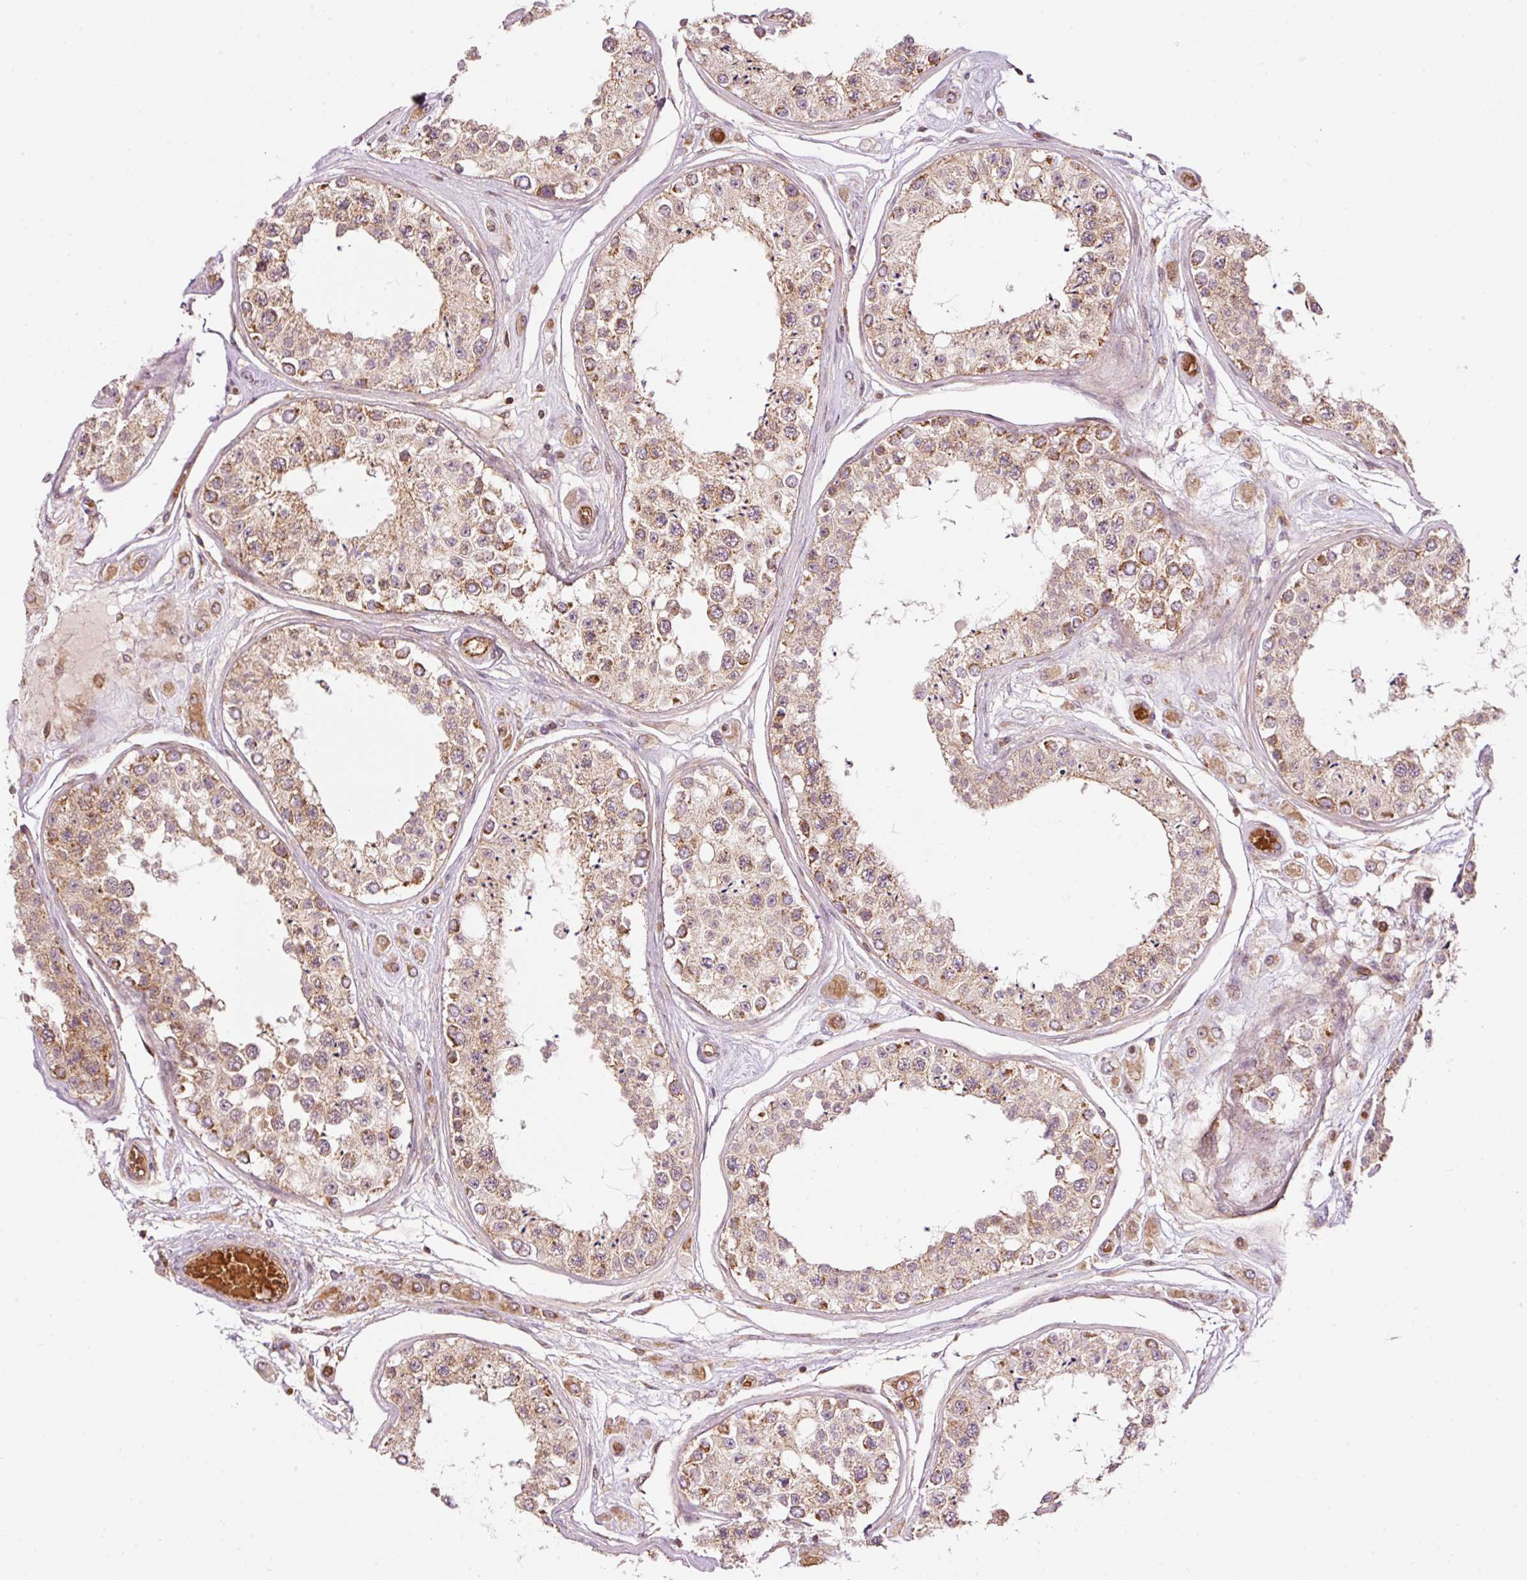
{"staining": {"intensity": "moderate", "quantity": ">75%", "location": "cytoplasmic/membranous"}, "tissue": "testis", "cell_type": "Cells in seminiferous ducts", "image_type": "normal", "snomed": [{"axis": "morphology", "description": "Normal tissue, NOS"}, {"axis": "topography", "description": "Testis"}], "caption": "IHC (DAB (3,3'-diaminobenzidine)) staining of unremarkable testis displays moderate cytoplasmic/membranous protein staining in approximately >75% of cells in seminiferous ducts. The staining was performed using DAB (3,3'-diaminobenzidine), with brown indicating positive protein expression. Nuclei are stained blue with hematoxylin.", "gene": "ADCY4", "patient": {"sex": "male", "age": 25}}